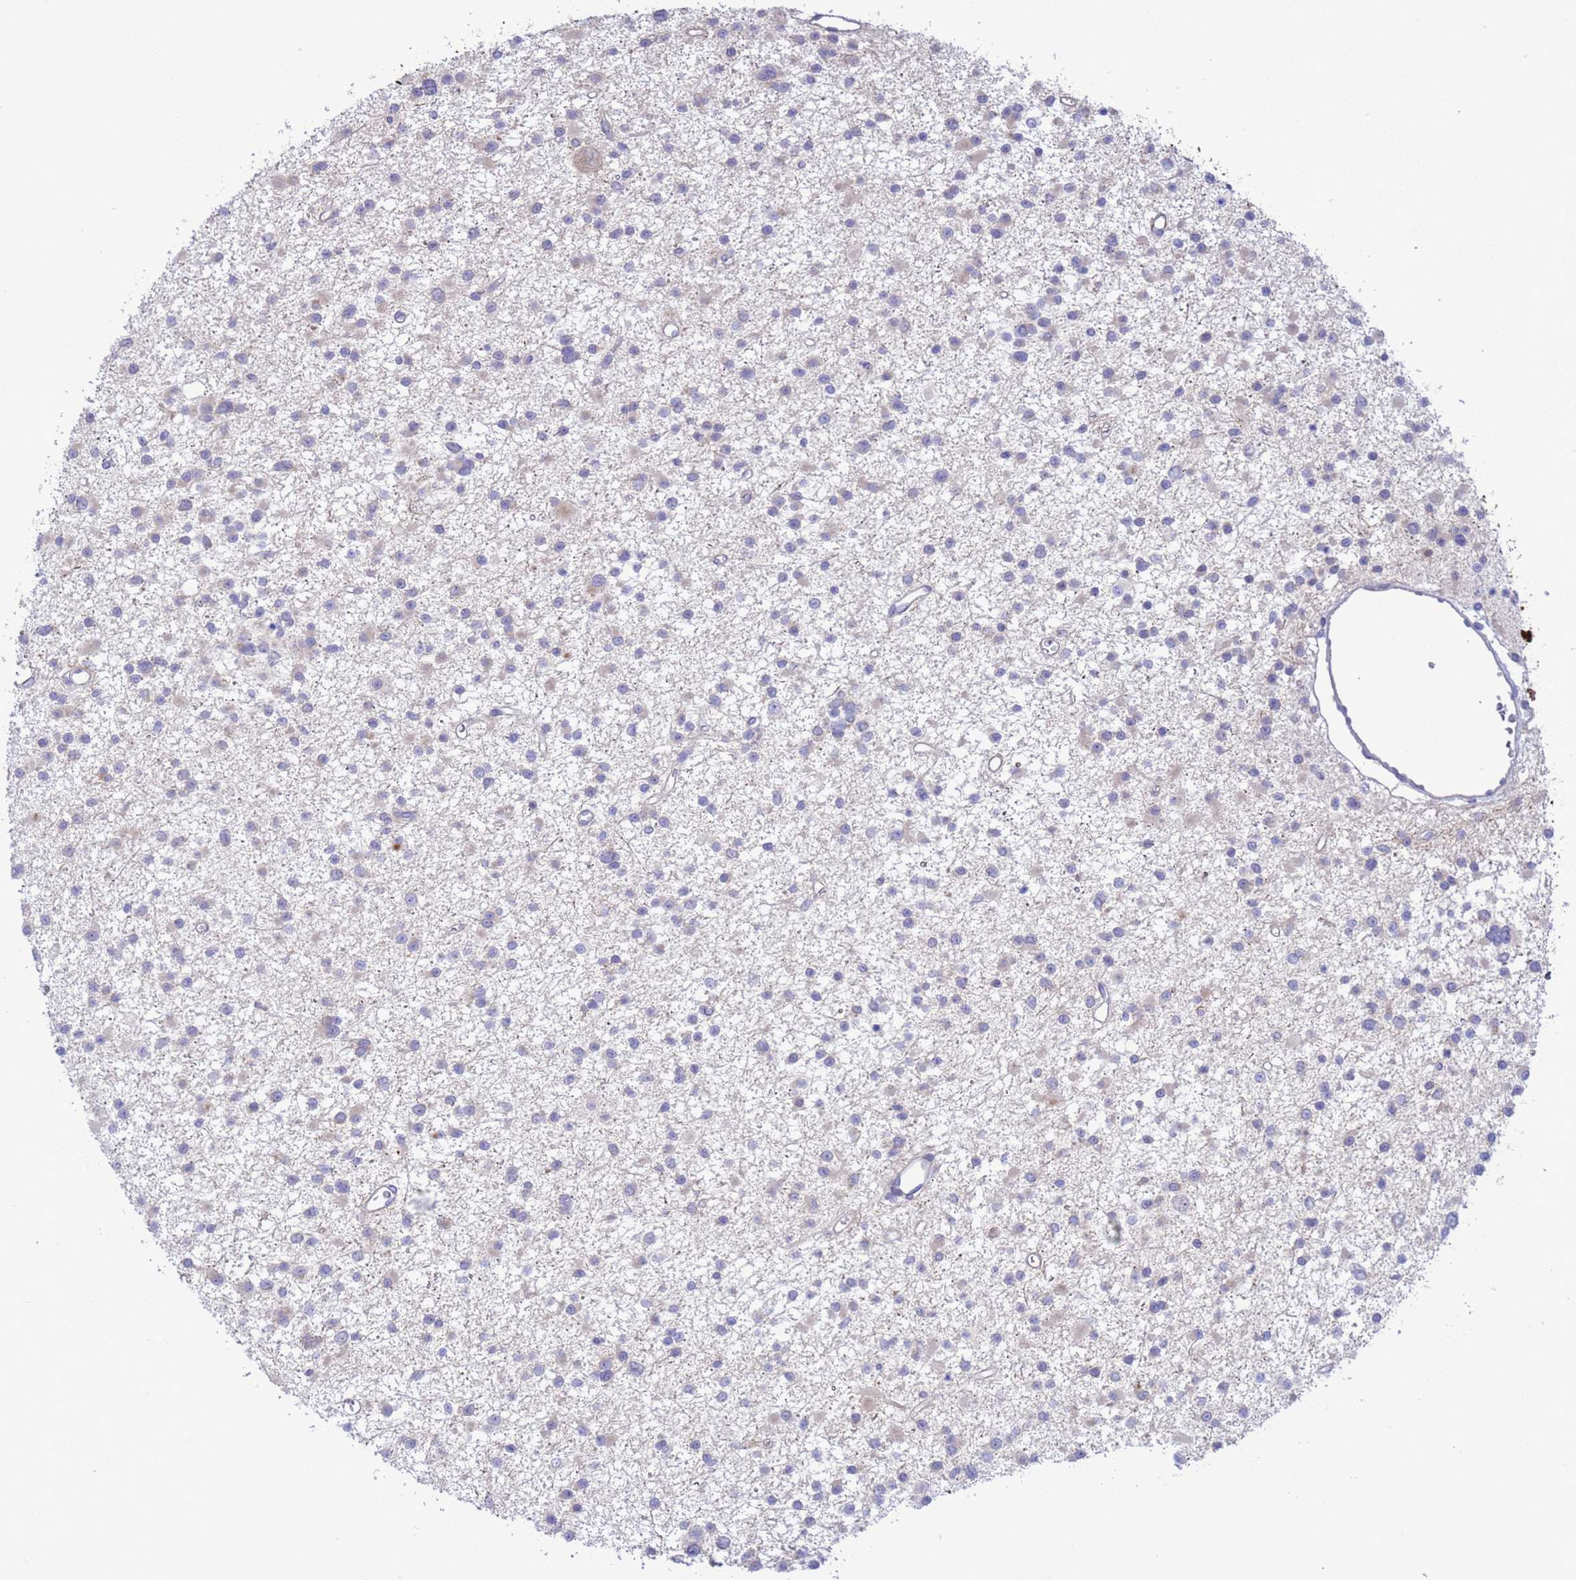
{"staining": {"intensity": "negative", "quantity": "none", "location": "none"}, "tissue": "glioma", "cell_type": "Tumor cells", "image_type": "cancer", "snomed": [{"axis": "morphology", "description": "Glioma, malignant, Low grade"}, {"axis": "topography", "description": "Brain"}], "caption": "An IHC image of malignant glioma (low-grade) is shown. There is no staining in tumor cells of malignant glioma (low-grade). The staining is performed using DAB brown chromogen with nuclei counter-stained in using hematoxylin.", "gene": "GJA10", "patient": {"sex": "female", "age": 22}}